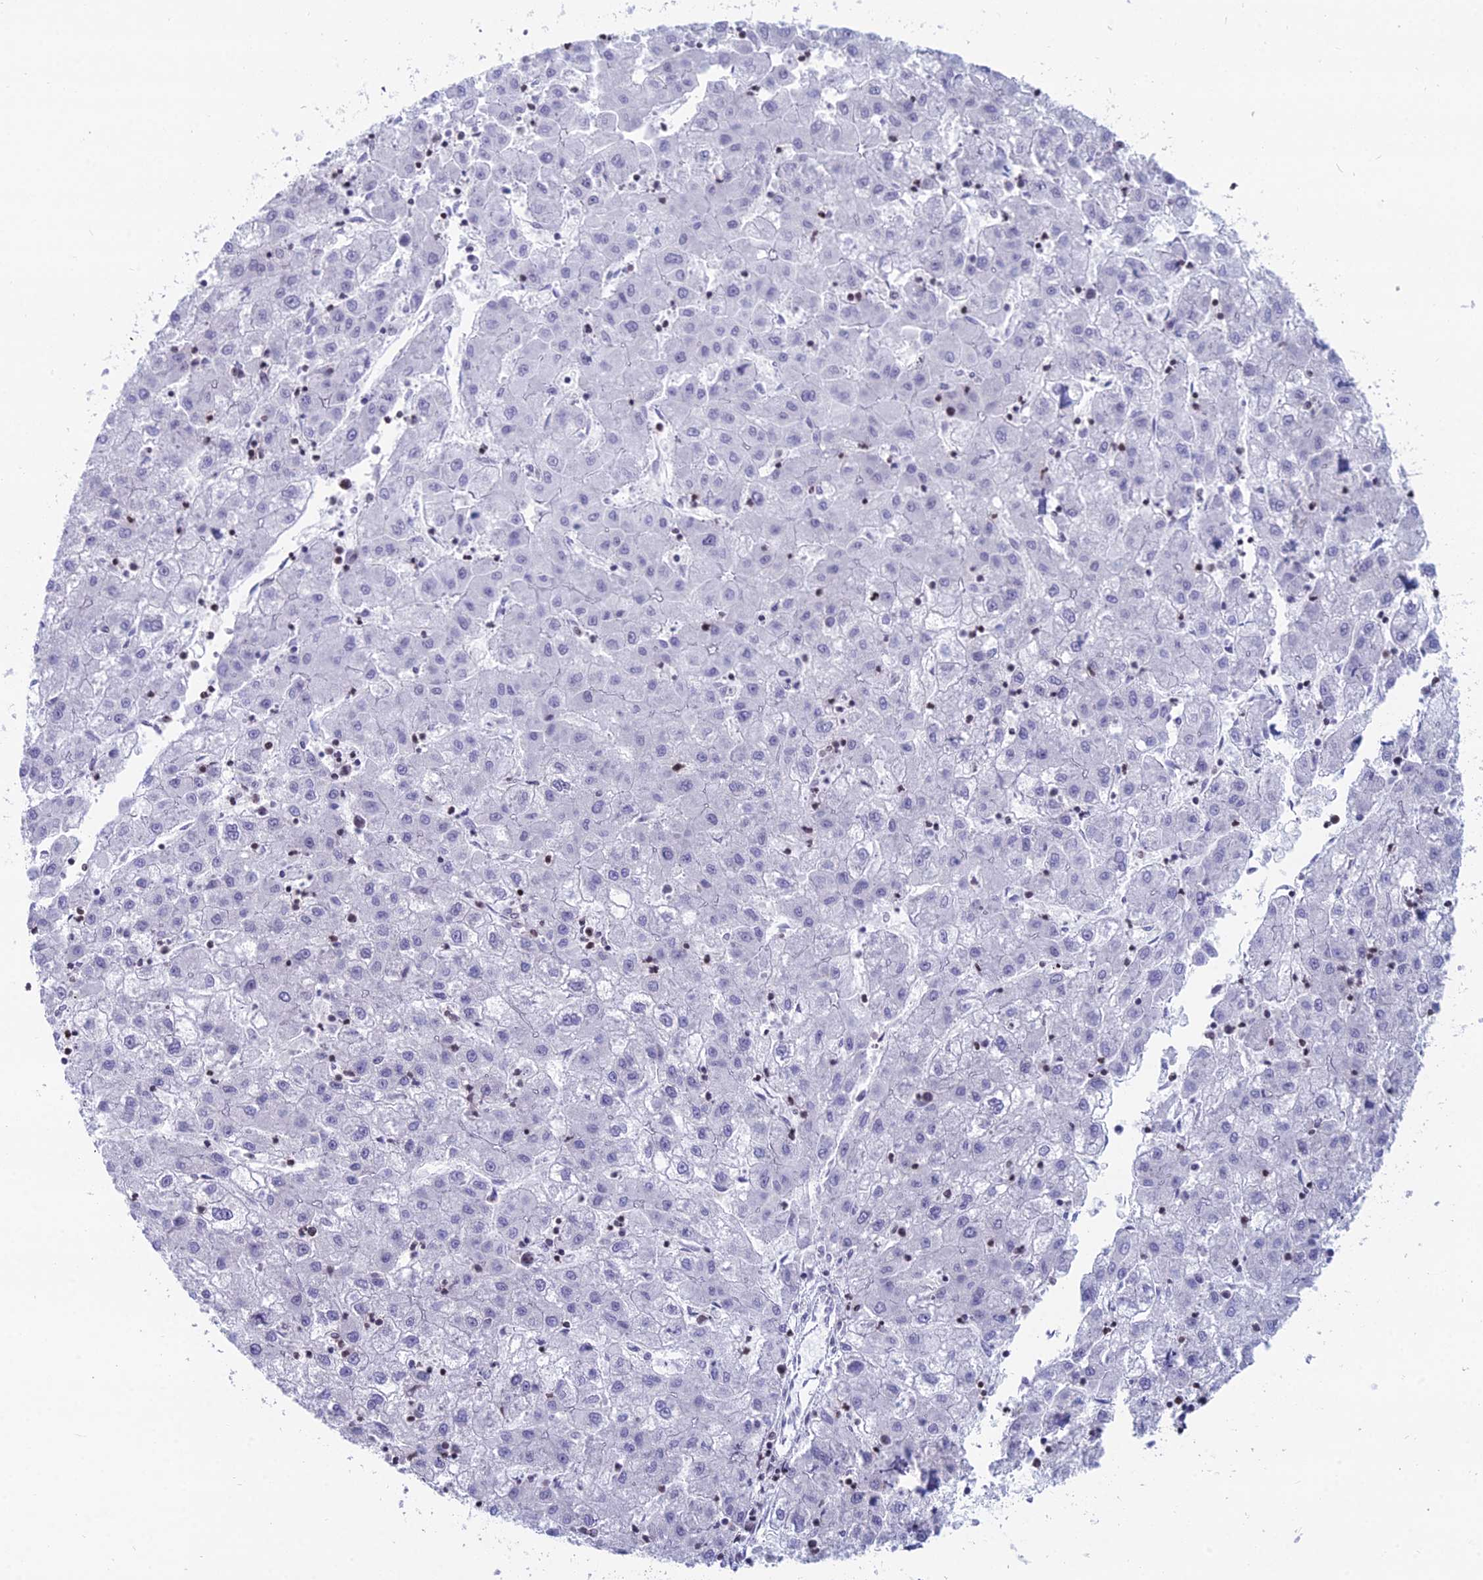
{"staining": {"intensity": "negative", "quantity": "none", "location": "none"}, "tissue": "liver cancer", "cell_type": "Tumor cells", "image_type": "cancer", "snomed": [{"axis": "morphology", "description": "Carcinoma, Hepatocellular, NOS"}, {"axis": "topography", "description": "Liver"}], "caption": "An IHC micrograph of hepatocellular carcinoma (liver) is shown. There is no staining in tumor cells of hepatocellular carcinoma (liver).", "gene": "CERS6", "patient": {"sex": "male", "age": 72}}